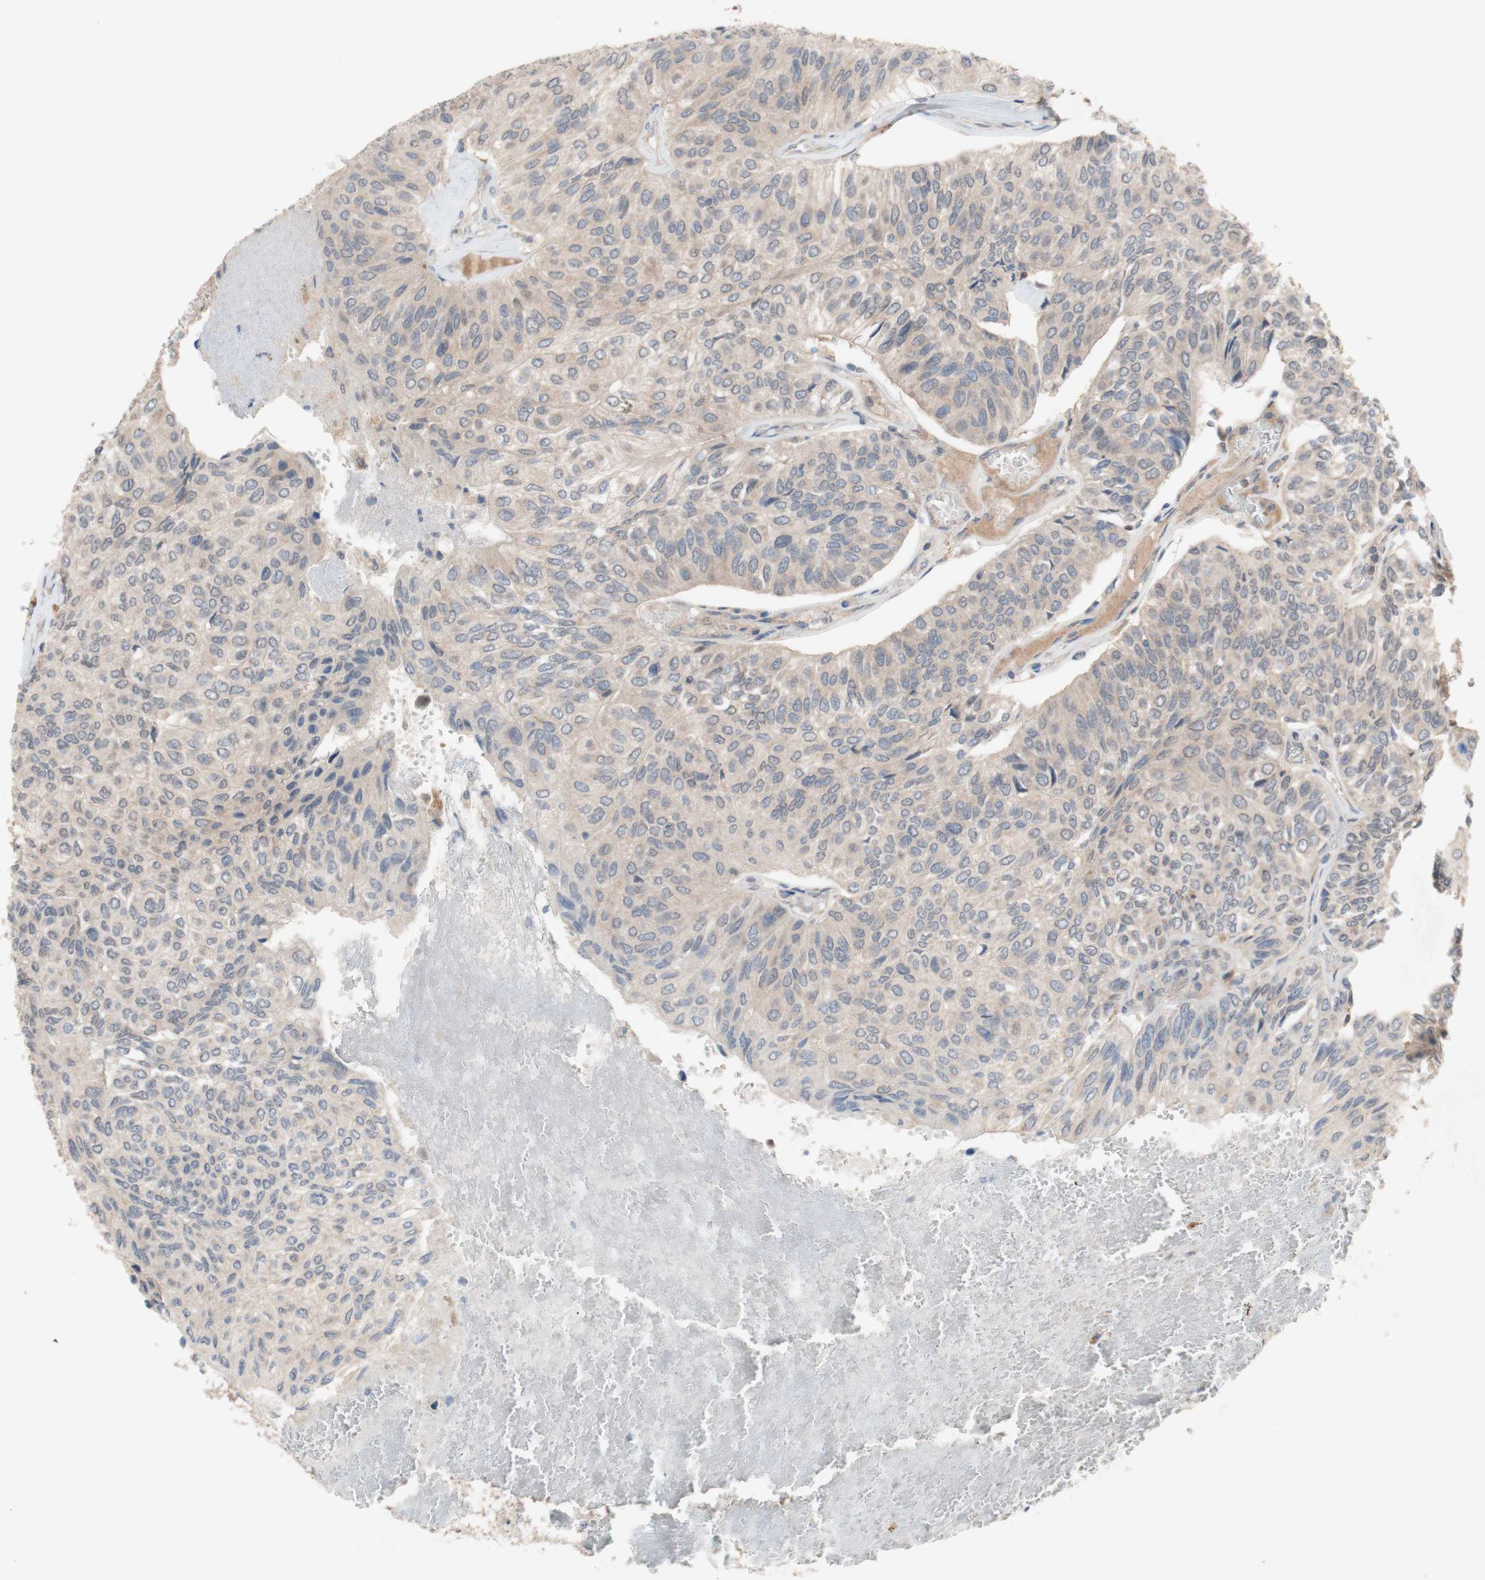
{"staining": {"intensity": "moderate", "quantity": "<25%", "location": "cytoplasmic/membranous"}, "tissue": "urothelial cancer", "cell_type": "Tumor cells", "image_type": "cancer", "snomed": [{"axis": "morphology", "description": "Urothelial carcinoma, High grade"}, {"axis": "topography", "description": "Urinary bladder"}], "caption": "Immunohistochemical staining of human urothelial cancer shows low levels of moderate cytoplasmic/membranous staining in about <25% of tumor cells. The staining was performed using DAB, with brown indicating positive protein expression. Nuclei are stained blue with hematoxylin.", "gene": "PEX2", "patient": {"sex": "male", "age": 66}}